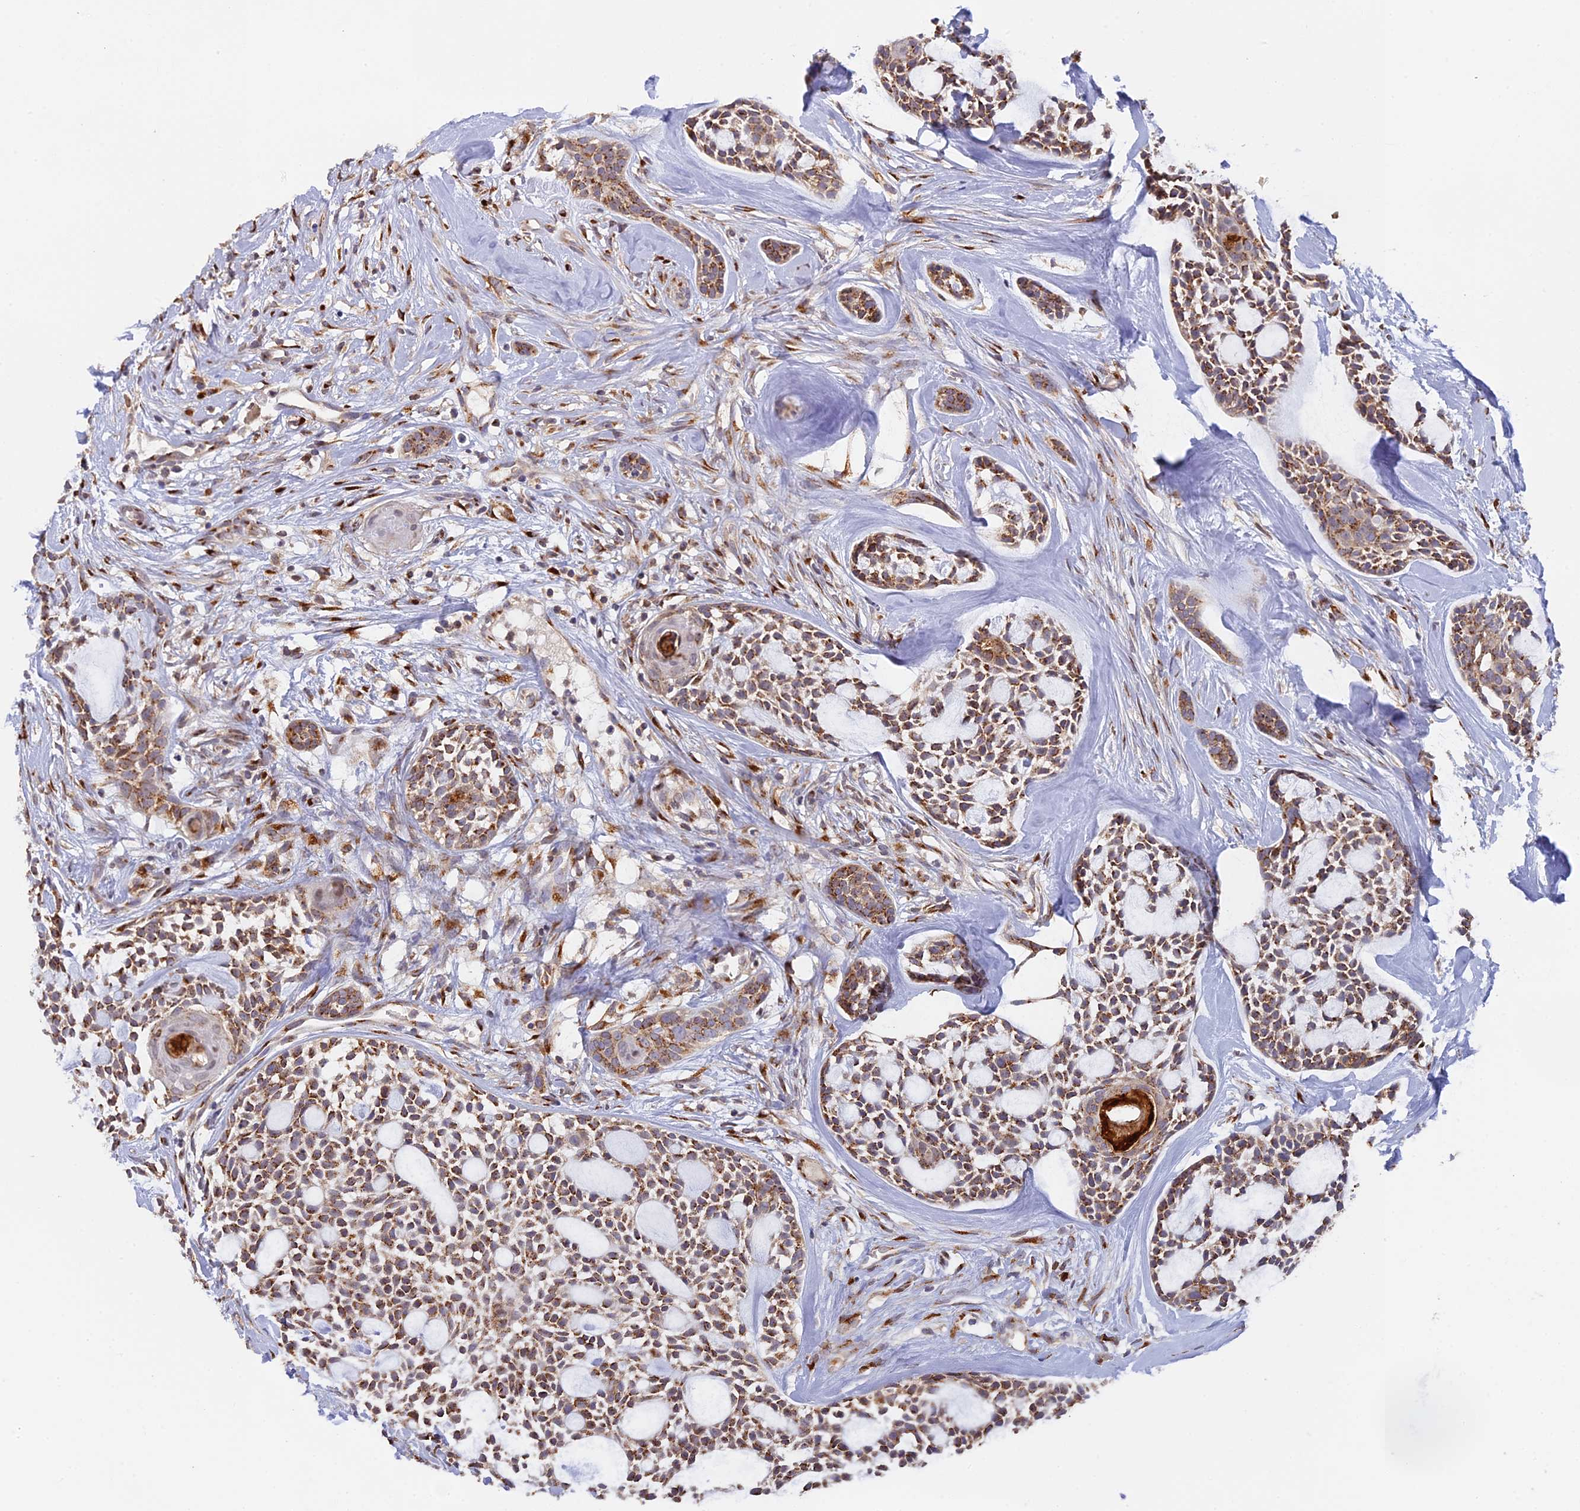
{"staining": {"intensity": "moderate", "quantity": ">75%", "location": "cytoplasmic/membranous"}, "tissue": "head and neck cancer", "cell_type": "Tumor cells", "image_type": "cancer", "snomed": [{"axis": "morphology", "description": "Adenocarcinoma, NOS"}, {"axis": "topography", "description": "Subcutis"}, {"axis": "topography", "description": "Head-Neck"}], "caption": "An immunohistochemistry (IHC) histopathology image of tumor tissue is shown. Protein staining in brown labels moderate cytoplasmic/membranous positivity in adenocarcinoma (head and neck) within tumor cells. (DAB (3,3'-diaminobenzidine) = brown stain, brightfield microscopy at high magnification).", "gene": "SNX17", "patient": {"sex": "female", "age": 73}}